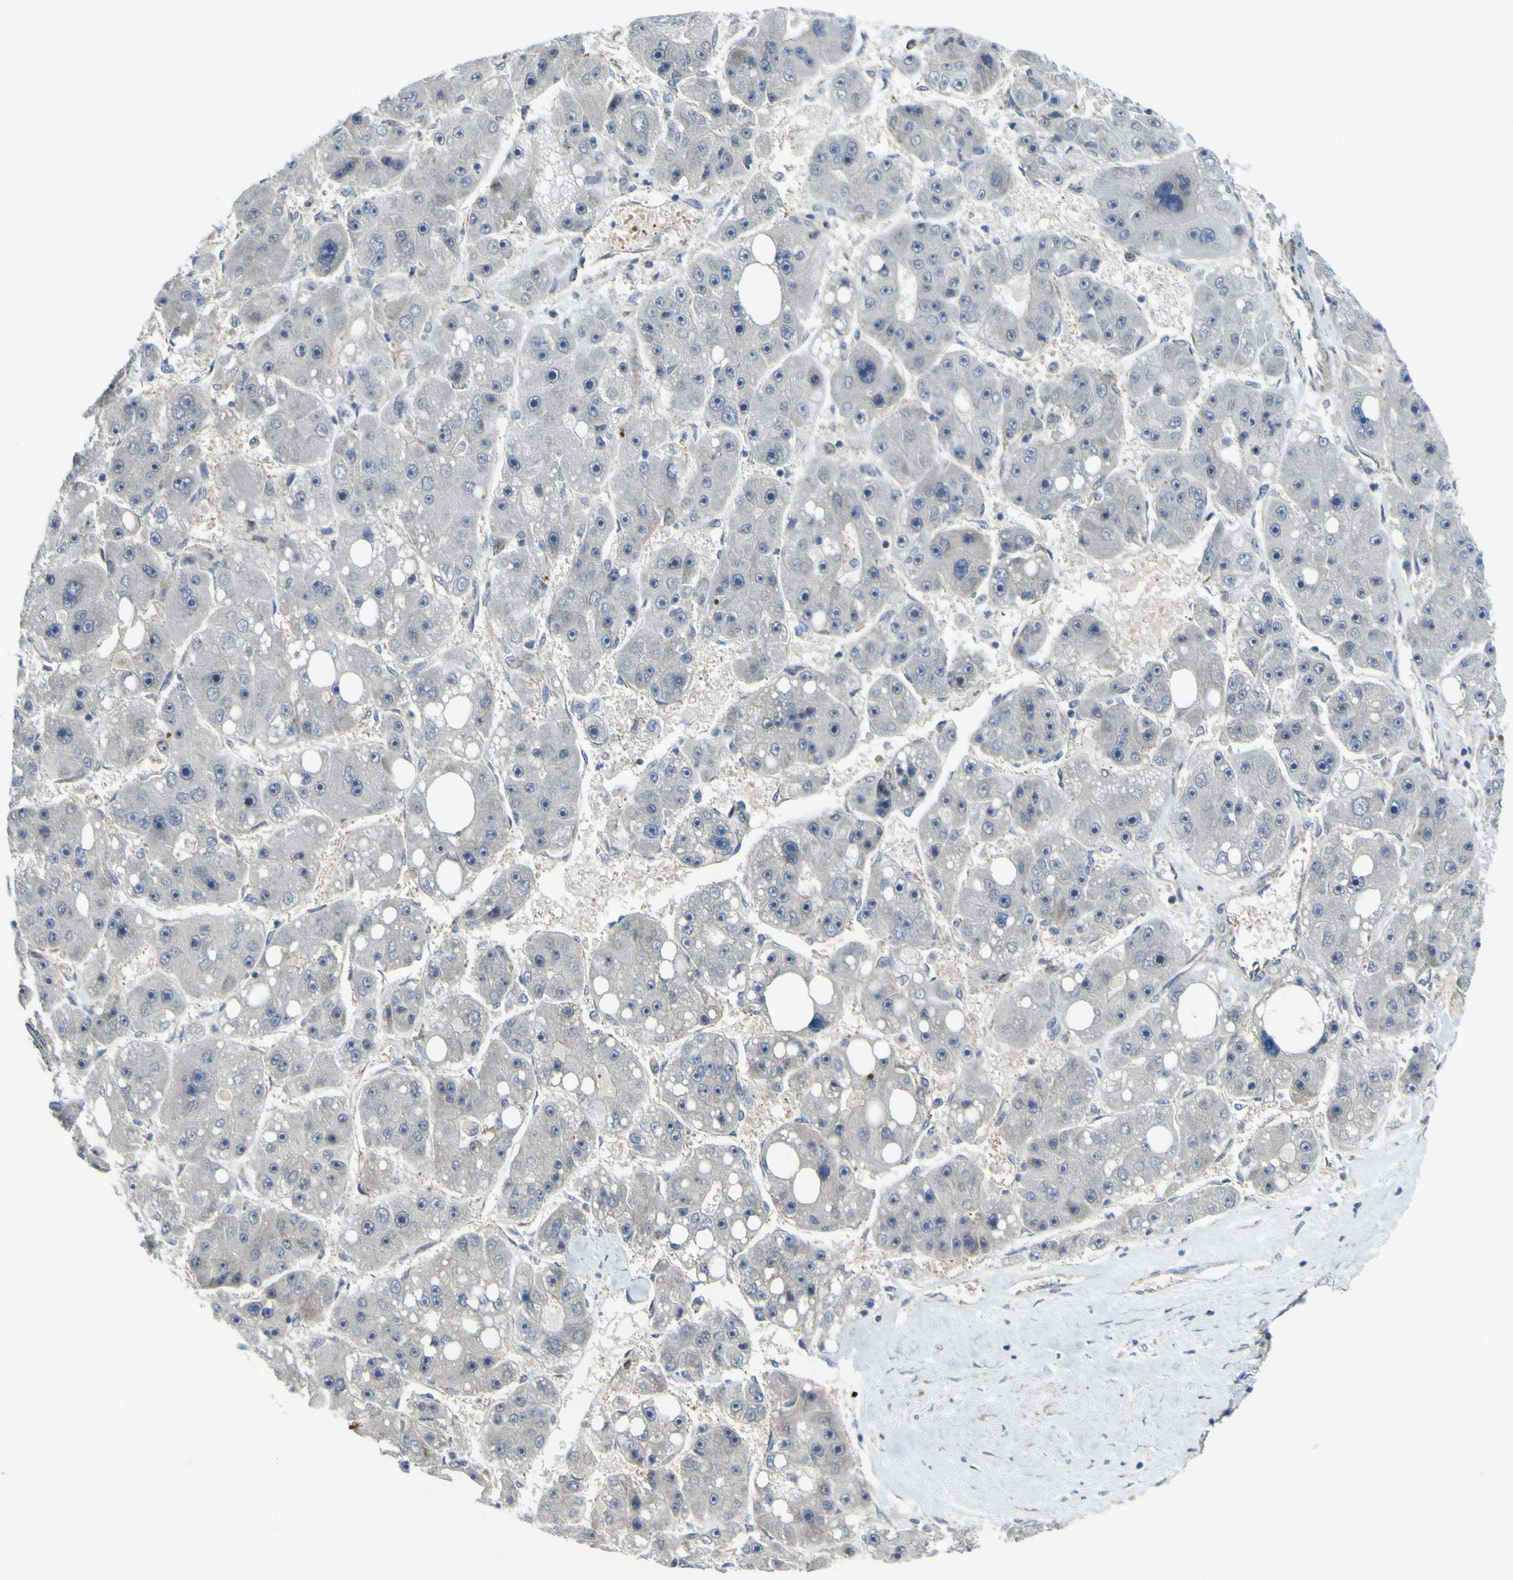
{"staining": {"intensity": "negative", "quantity": "none", "location": "none"}, "tissue": "liver cancer", "cell_type": "Tumor cells", "image_type": "cancer", "snomed": [{"axis": "morphology", "description": "Carcinoma, Hepatocellular, NOS"}, {"axis": "topography", "description": "Liver"}], "caption": "A high-resolution image shows immunohistochemistry staining of liver cancer (hepatocellular carcinoma), which demonstrates no significant expression in tumor cells.", "gene": "KDM7A", "patient": {"sex": "female", "age": 61}}